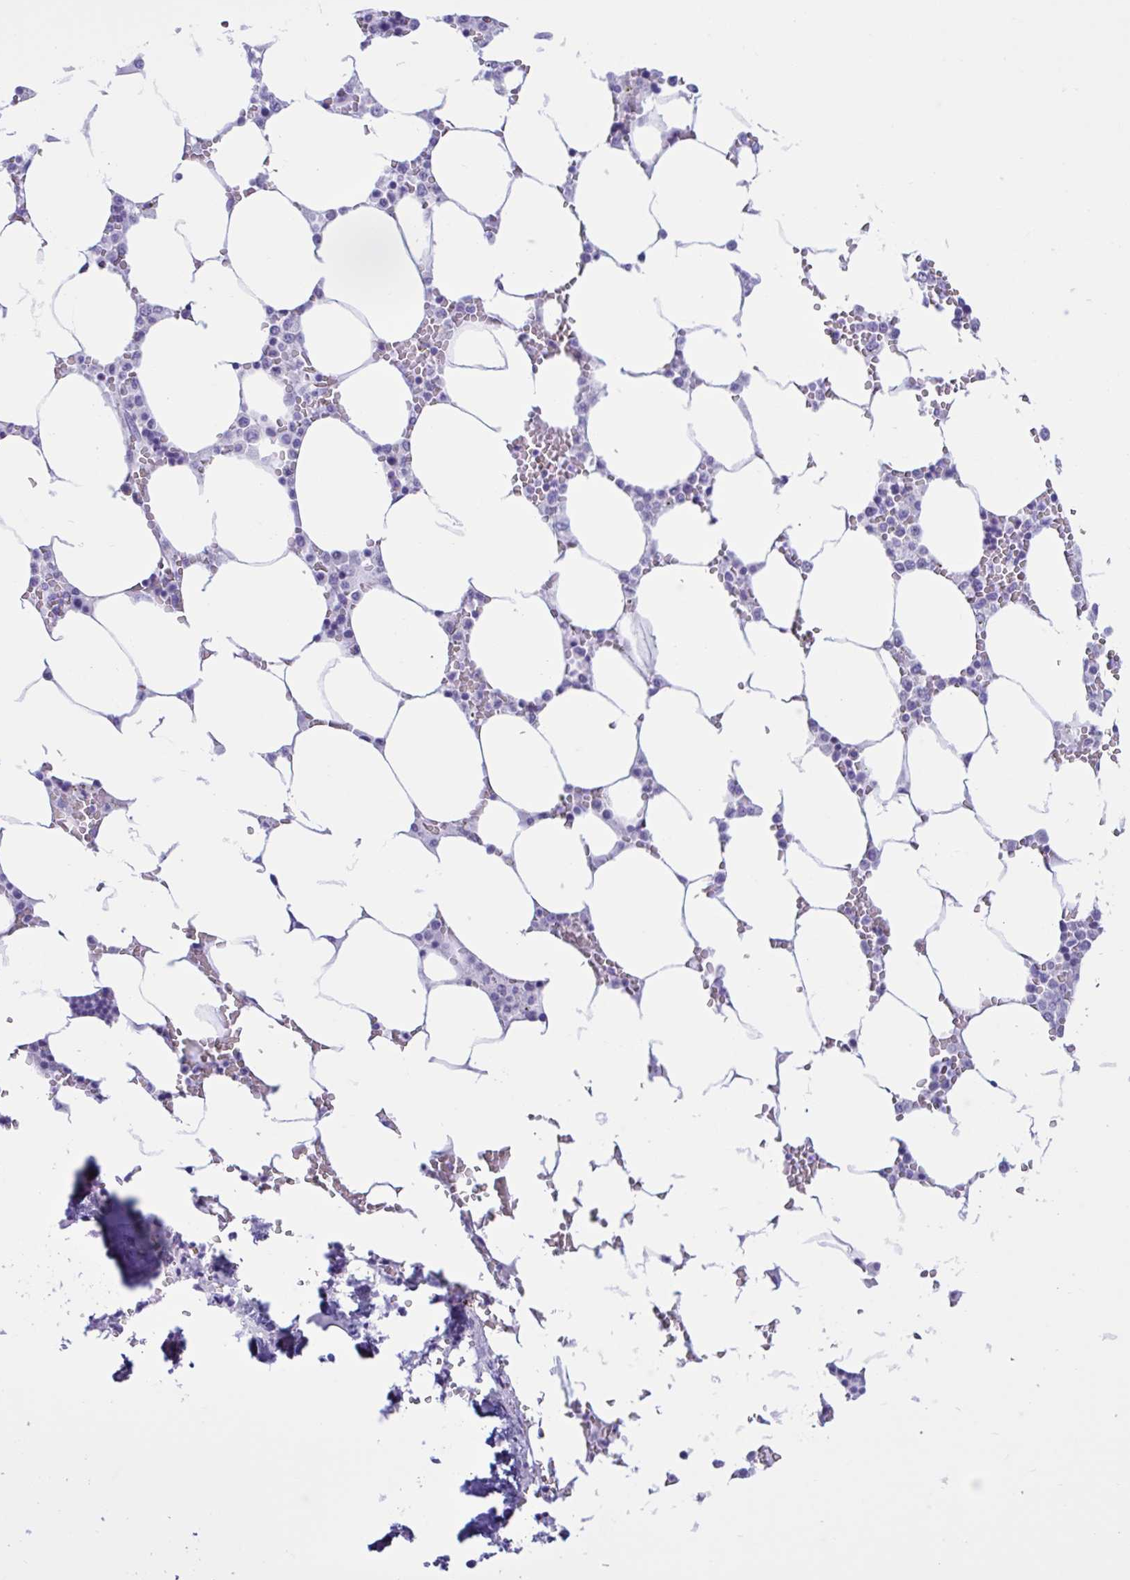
{"staining": {"intensity": "negative", "quantity": "none", "location": "none"}, "tissue": "bone marrow", "cell_type": "Hematopoietic cells", "image_type": "normal", "snomed": [{"axis": "morphology", "description": "Normal tissue, NOS"}, {"axis": "topography", "description": "Bone marrow"}], "caption": "Human bone marrow stained for a protein using IHC demonstrates no expression in hematopoietic cells.", "gene": "MRGPRG", "patient": {"sex": "male", "age": 64}}